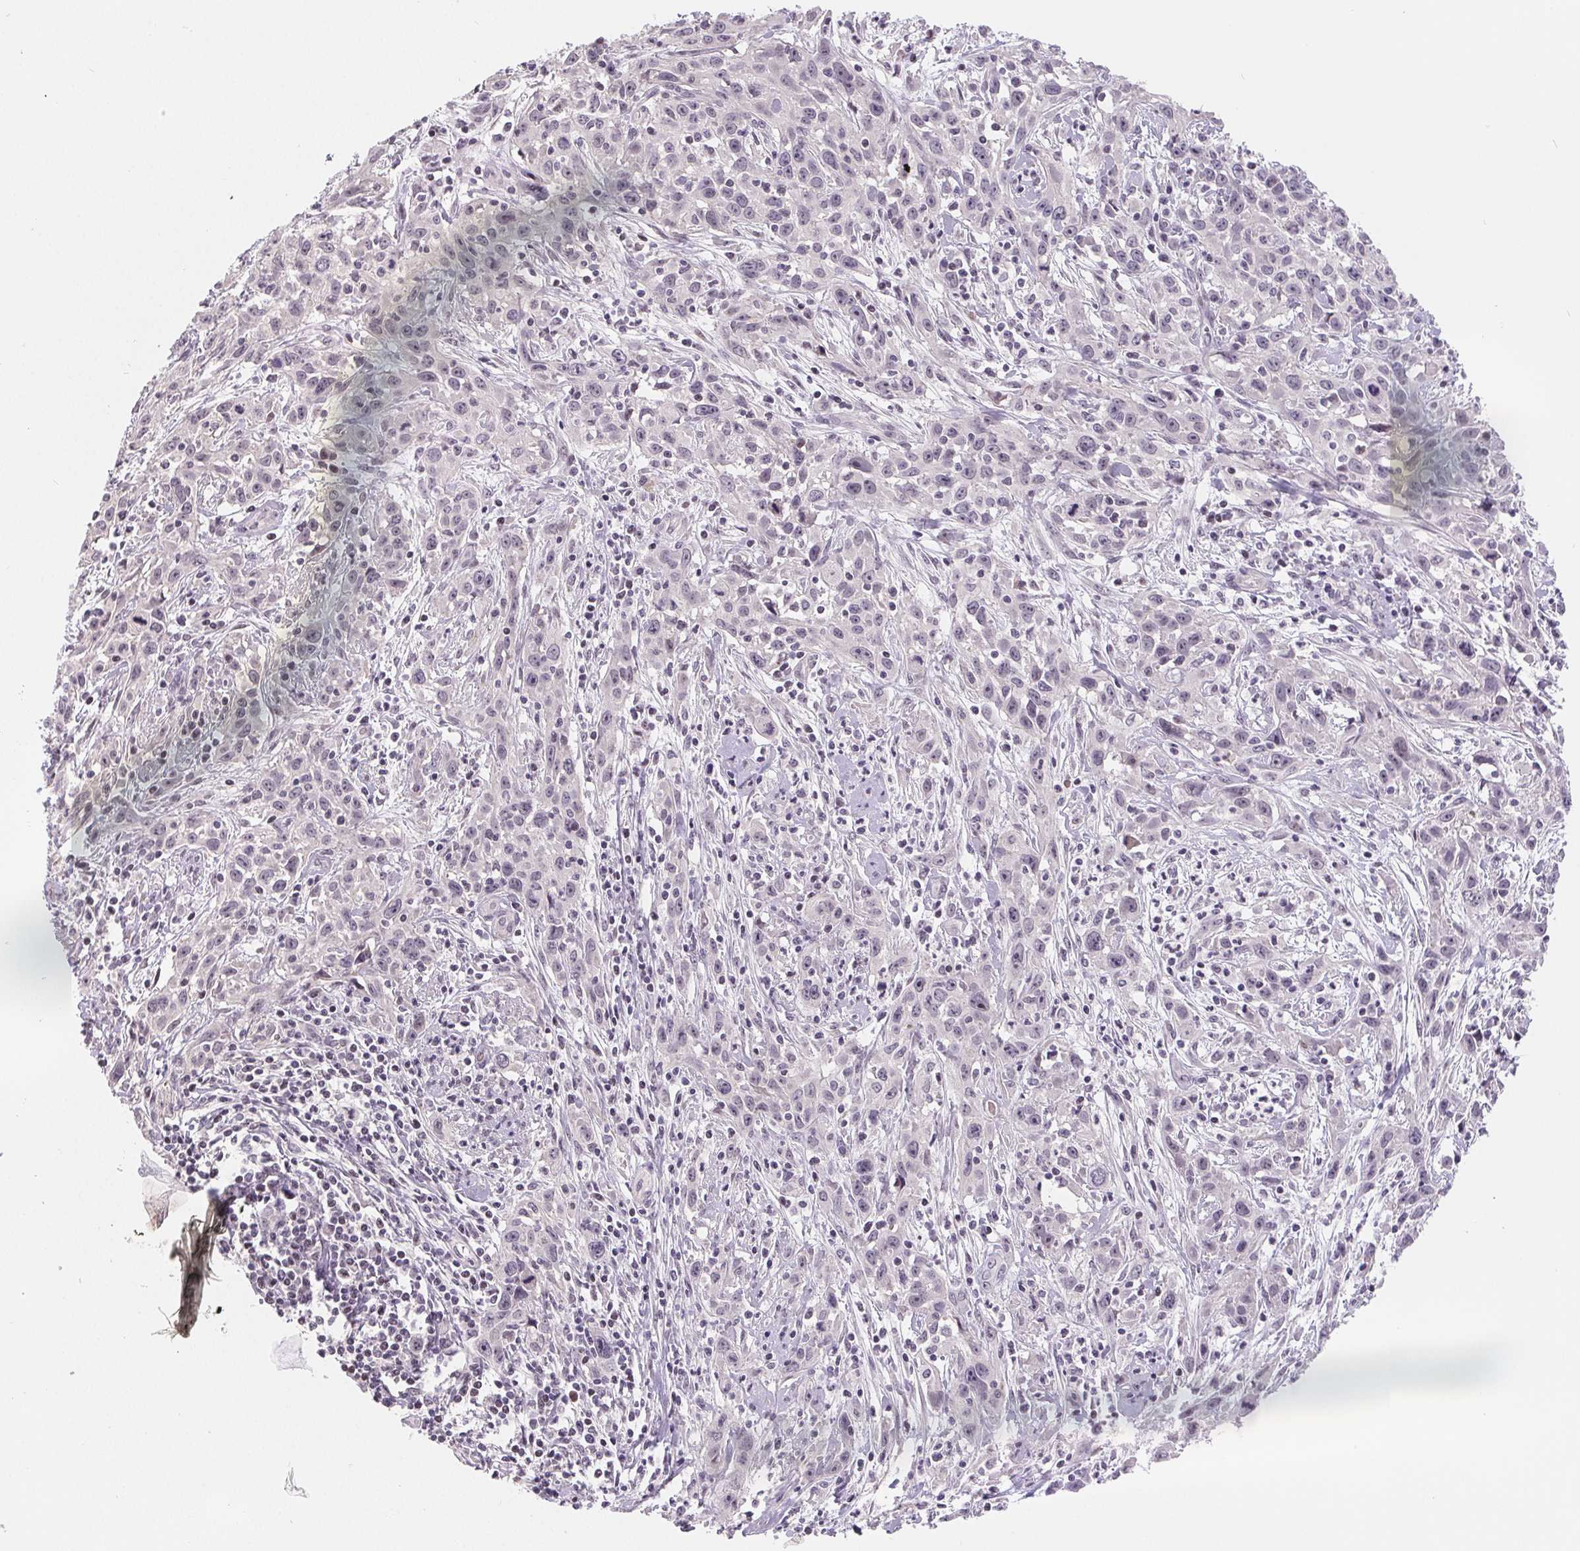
{"staining": {"intensity": "negative", "quantity": "none", "location": "none"}, "tissue": "cervical cancer", "cell_type": "Tumor cells", "image_type": "cancer", "snomed": [{"axis": "morphology", "description": "Squamous cell carcinoma, NOS"}, {"axis": "topography", "description": "Cervix"}], "caption": "Photomicrograph shows no protein positivity in tumor cells of cervical cancer tissue. (DAB immunohistochemistry visualized using brightfield microscopy, high magnification).", "gene": "LCA5L", "patient": {"sex": "female", "age": 38}}